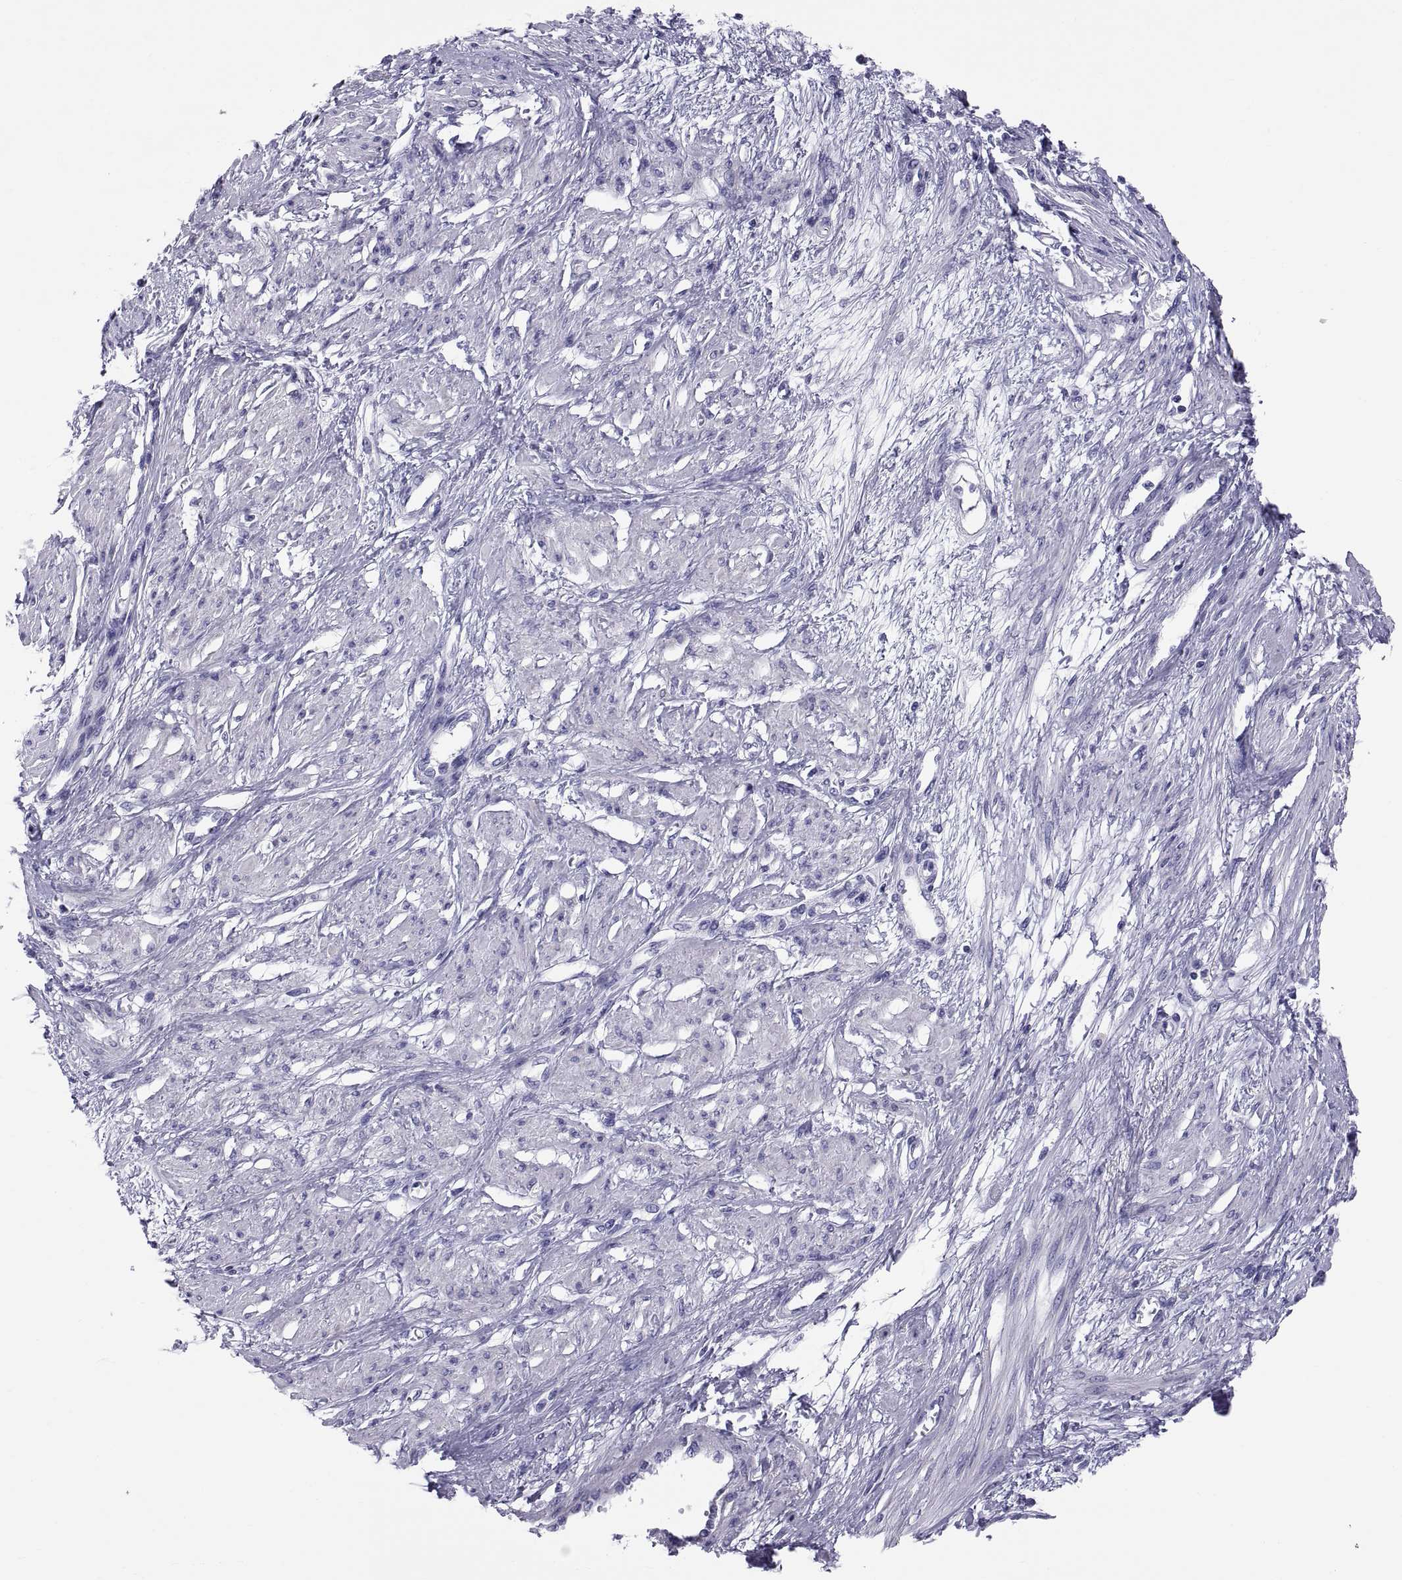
{"staining": {"intensity": "negative", "quantity": "none", "location": "none"}, "tissue": "smooth muscle", "cell_type": "Smooth muscle cells", "image_type": "normal", "snomed": [{"axis": "morphology", "description": "Normal tissue, NOS"}, {"axis": "topography", "description": "Smooth muscle"}, {"axis": "topography", "description": "Uterus"}], "caption": "Smooth muscle cells are negative for brown protein staining in benign smooth muscle. (Brightfield microscopy of DAB immunohistochemistry at high magnification).", "gene": "RNASE12", "patient": {"sex": "female", "age": 39}}